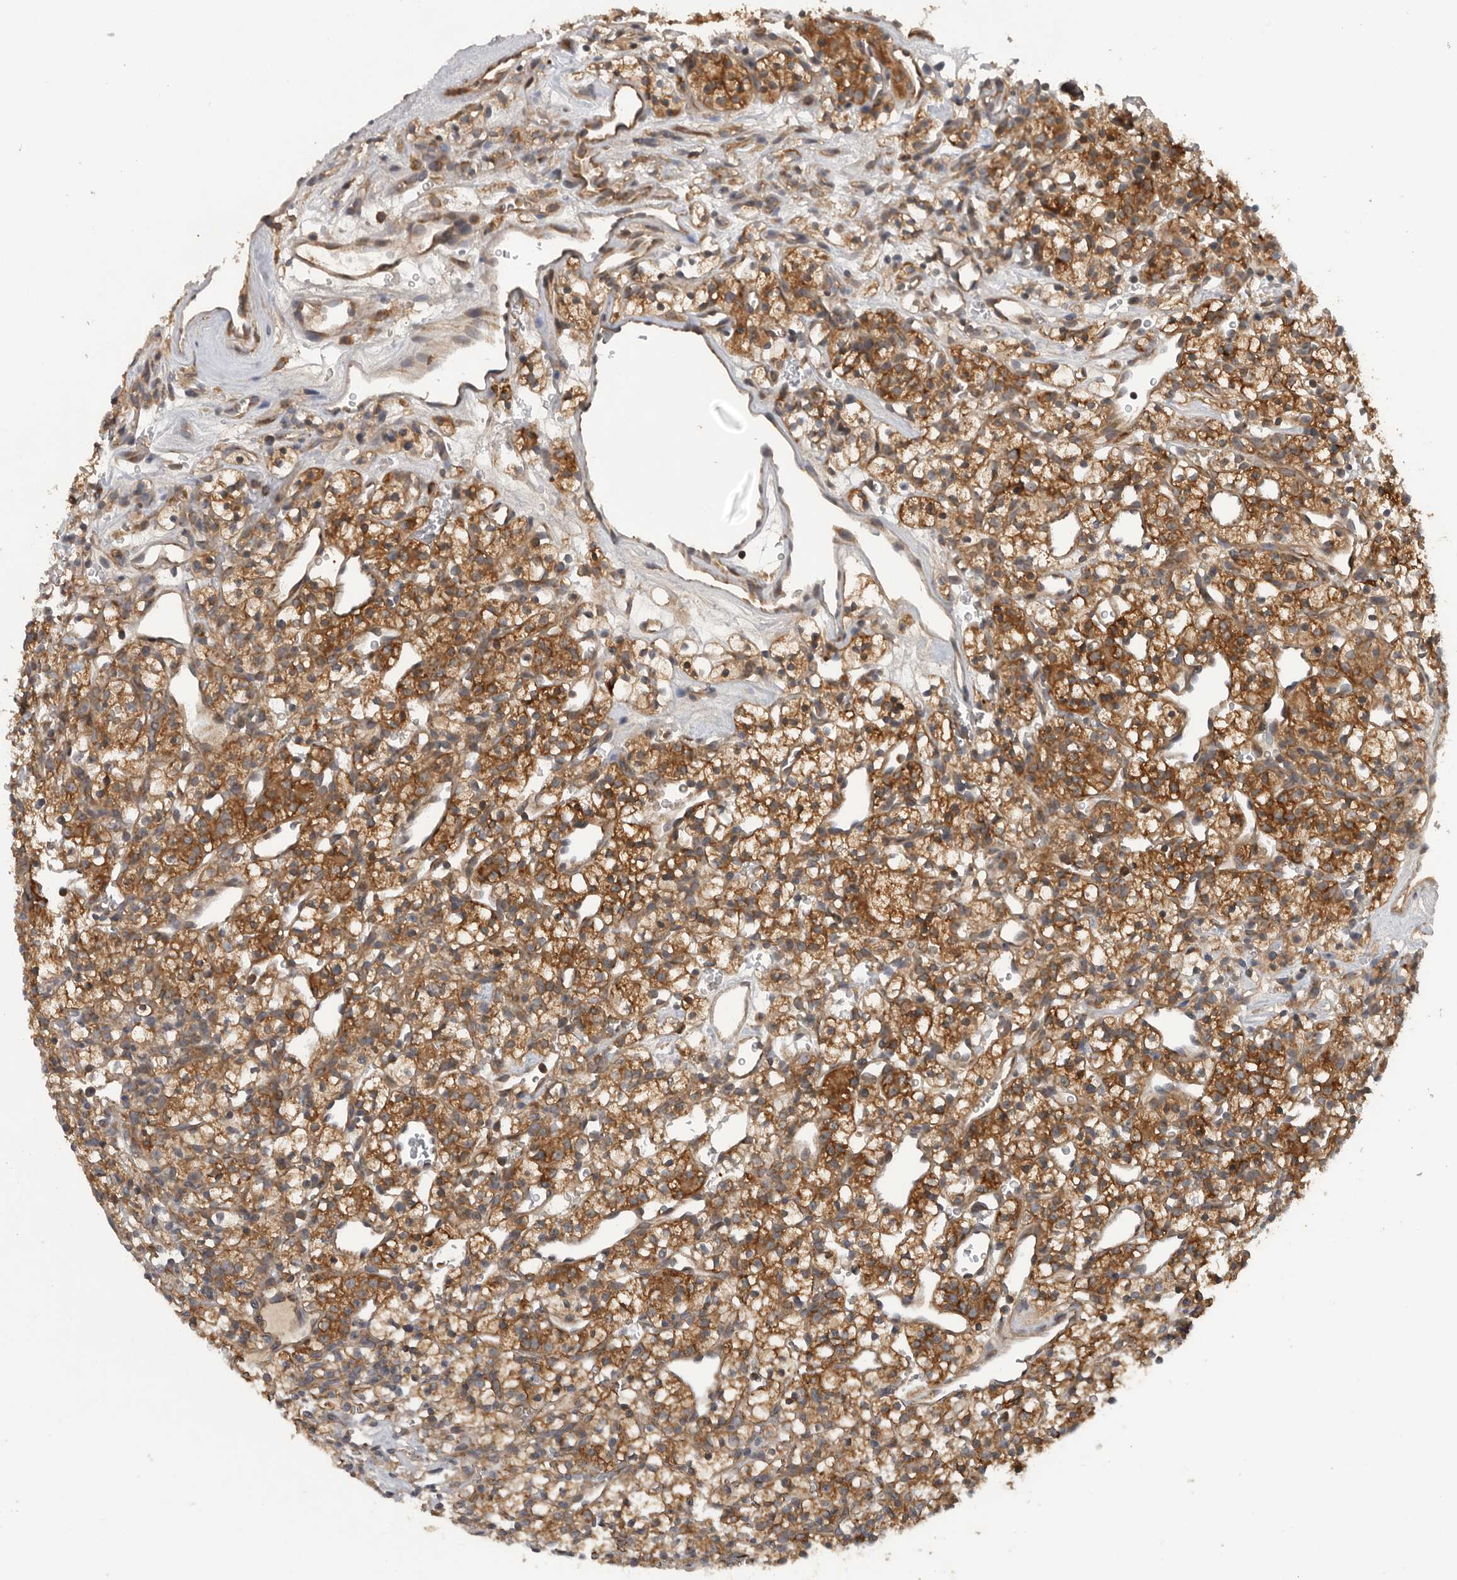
{"staining": {"intensity": "moderate", "quantity": ">75%", "location": "cytoplasmic/membranous"}, "tissue": "renal cancer", "cell_type": "Tumor cells", "image_type": "cancer", "snomed": [{"axis": "morphology", "description": "Adenocarcinoma, NOS"}, {"axis": "topography", "description": "Kidney"}], "caption": "Moderate cytoplasmic/membranous expression for a protein is present in about >75% of tumor cells of adenocarcinoma (renal) using immunohistochemistry.", "gene": "C1orf109", "patient": {"sex": "female", "age": 57}}